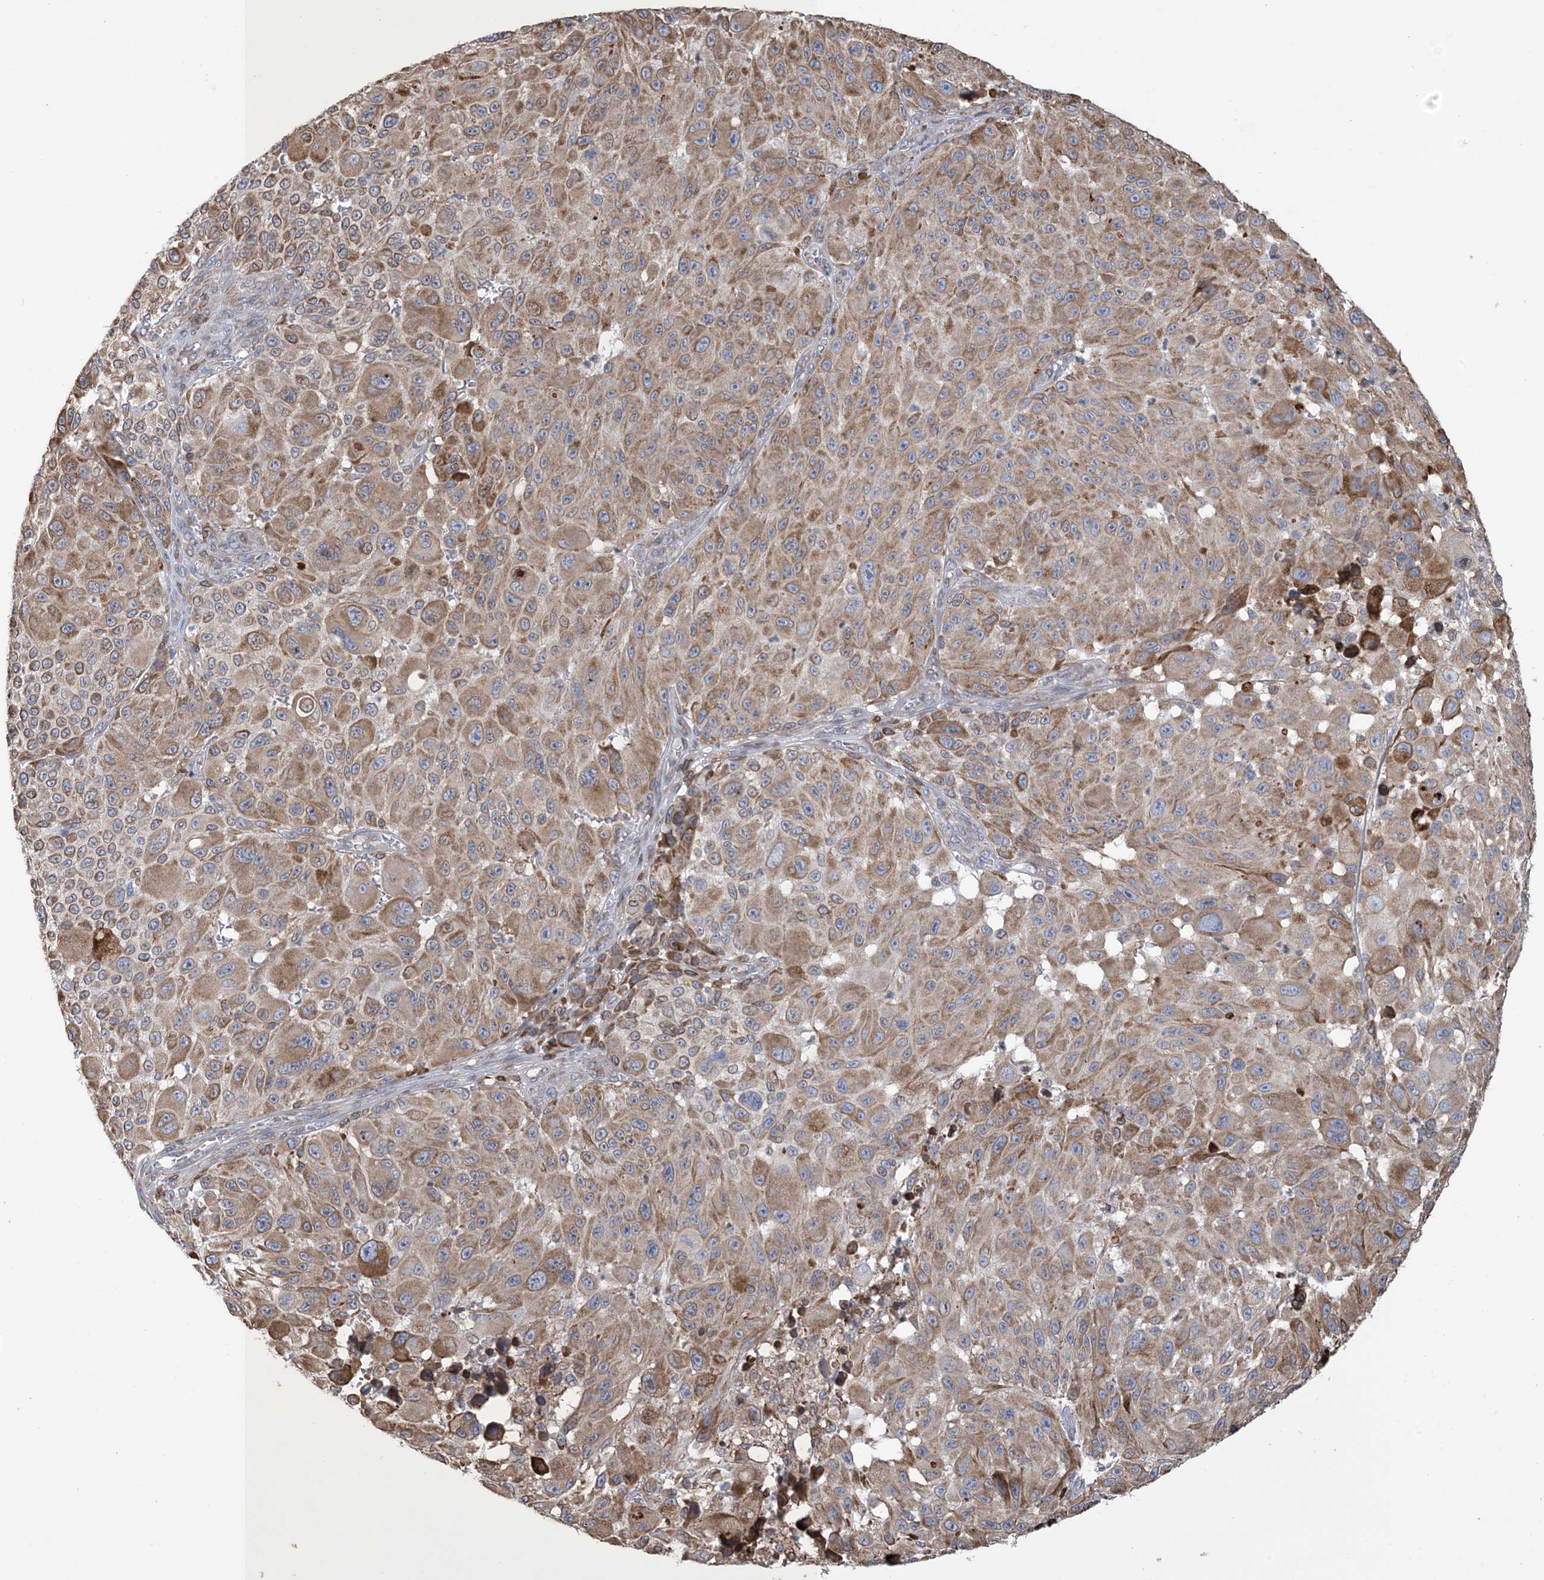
{"staining": {"intensity": "moderate", "quantity": ">75%", "location": "cytoplasmic/membranous"}, "tissue": "melanoma", "cell_type": "Tumor cells", "image_type": "cancer", "snomed": [{"axis": "morphology", "description": "Malignant melanoma, NOS"}, {"axis": "topography", "description": "Skin"}], "caption": "The immunohistochemical stain labels moderate cytoplasmic/membranous expression in tumor cells of melanoma tissue. (brown staining indicates protein expression, while blue staining denotes nuclei).", "gene": "SHANK1", "patient": {"sex": "male", "age": 83}}